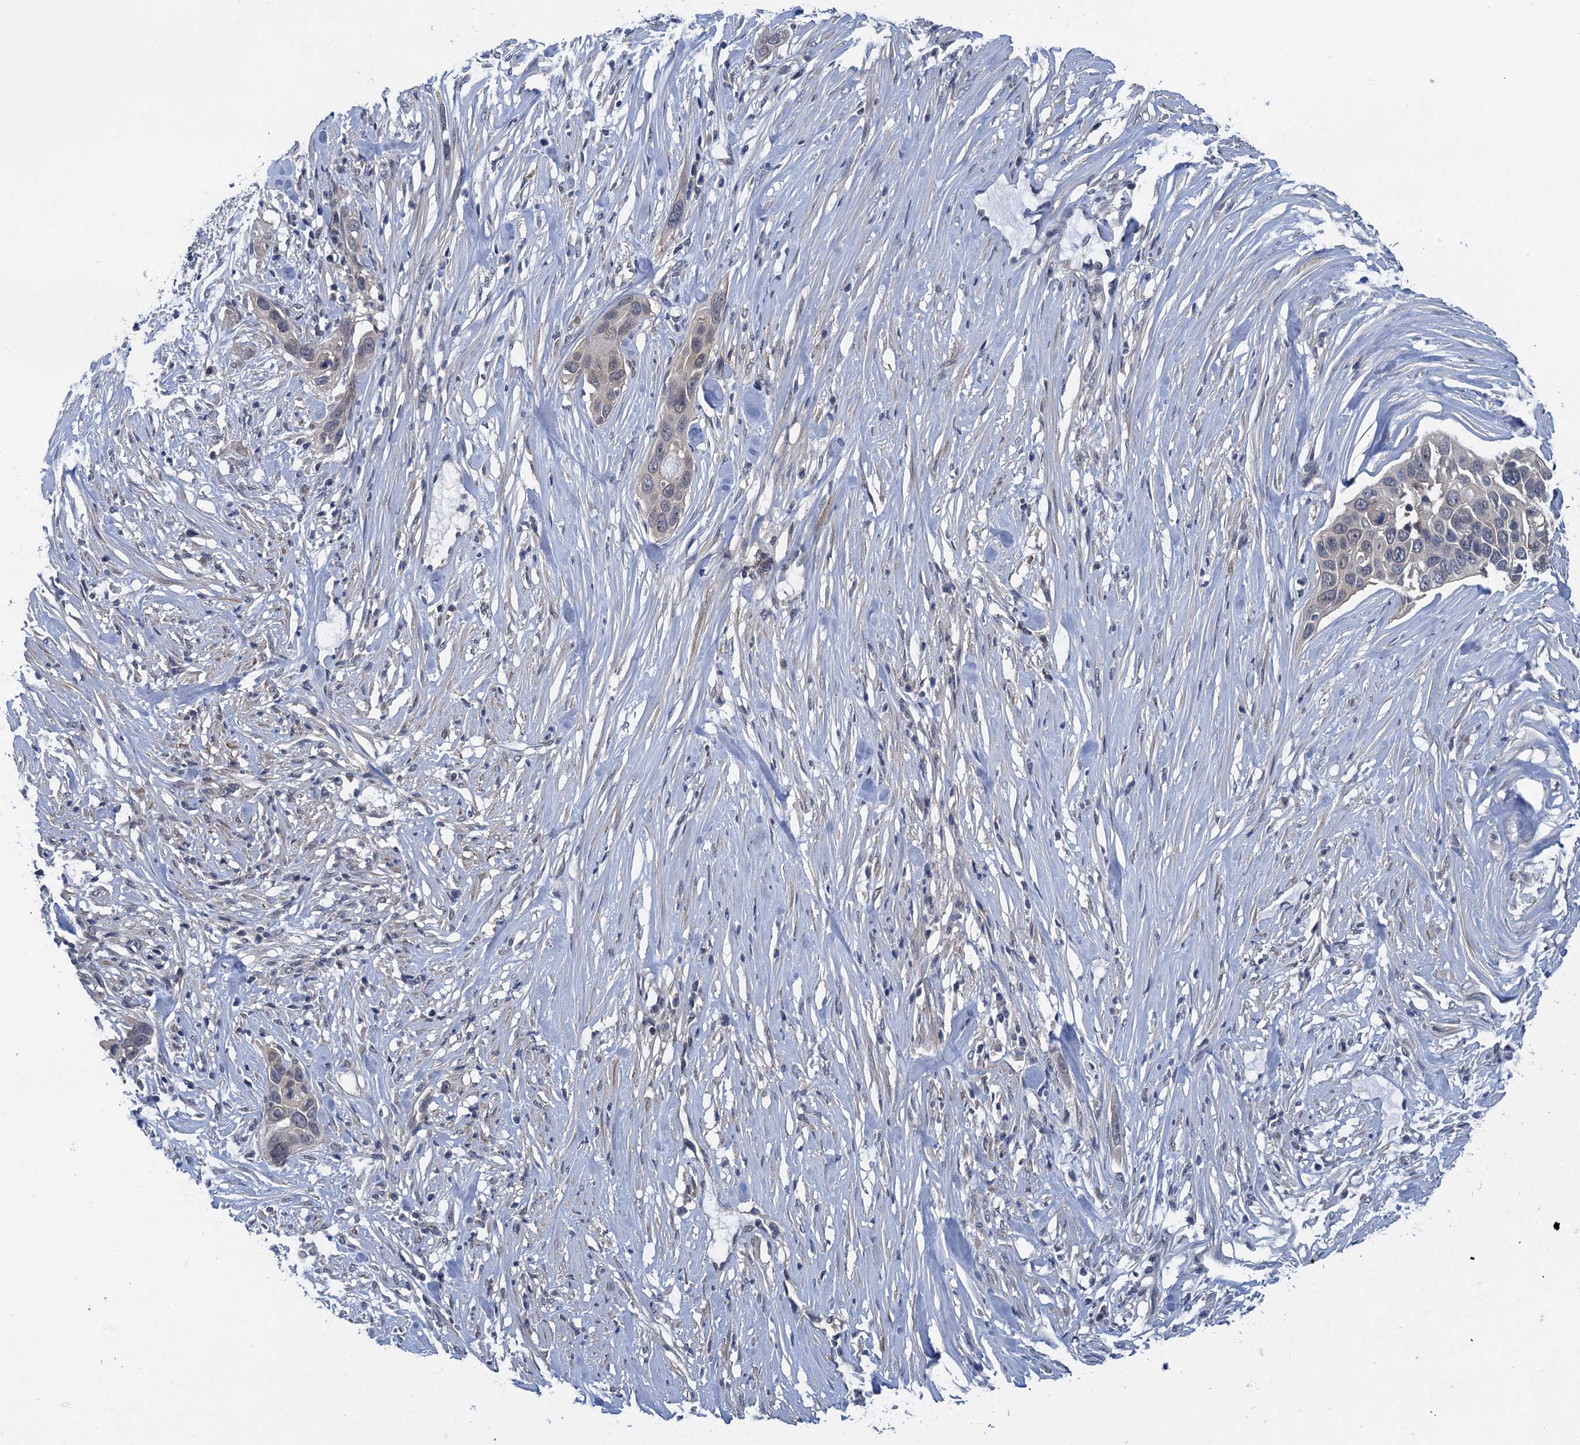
{"staining": {"intensity": "negative", "quantity": "none", "location": "none"}, "tissue": "pancreatic cancer", "cell_type": "Tumor cells", "image_type": "cancer", "snomed": [{"axis": "morphology", "description": "Adenocarcinoma, NOS"}, {"axis": "topography", "description": "Pancreas"}], "caption": "Micrograph shows no protein expression in tumor cells of pancreatic cancer (adenocarcinoma) tissue.", "gene": "MRFAP1", "patient": {"sex": "female", "age": 60}}